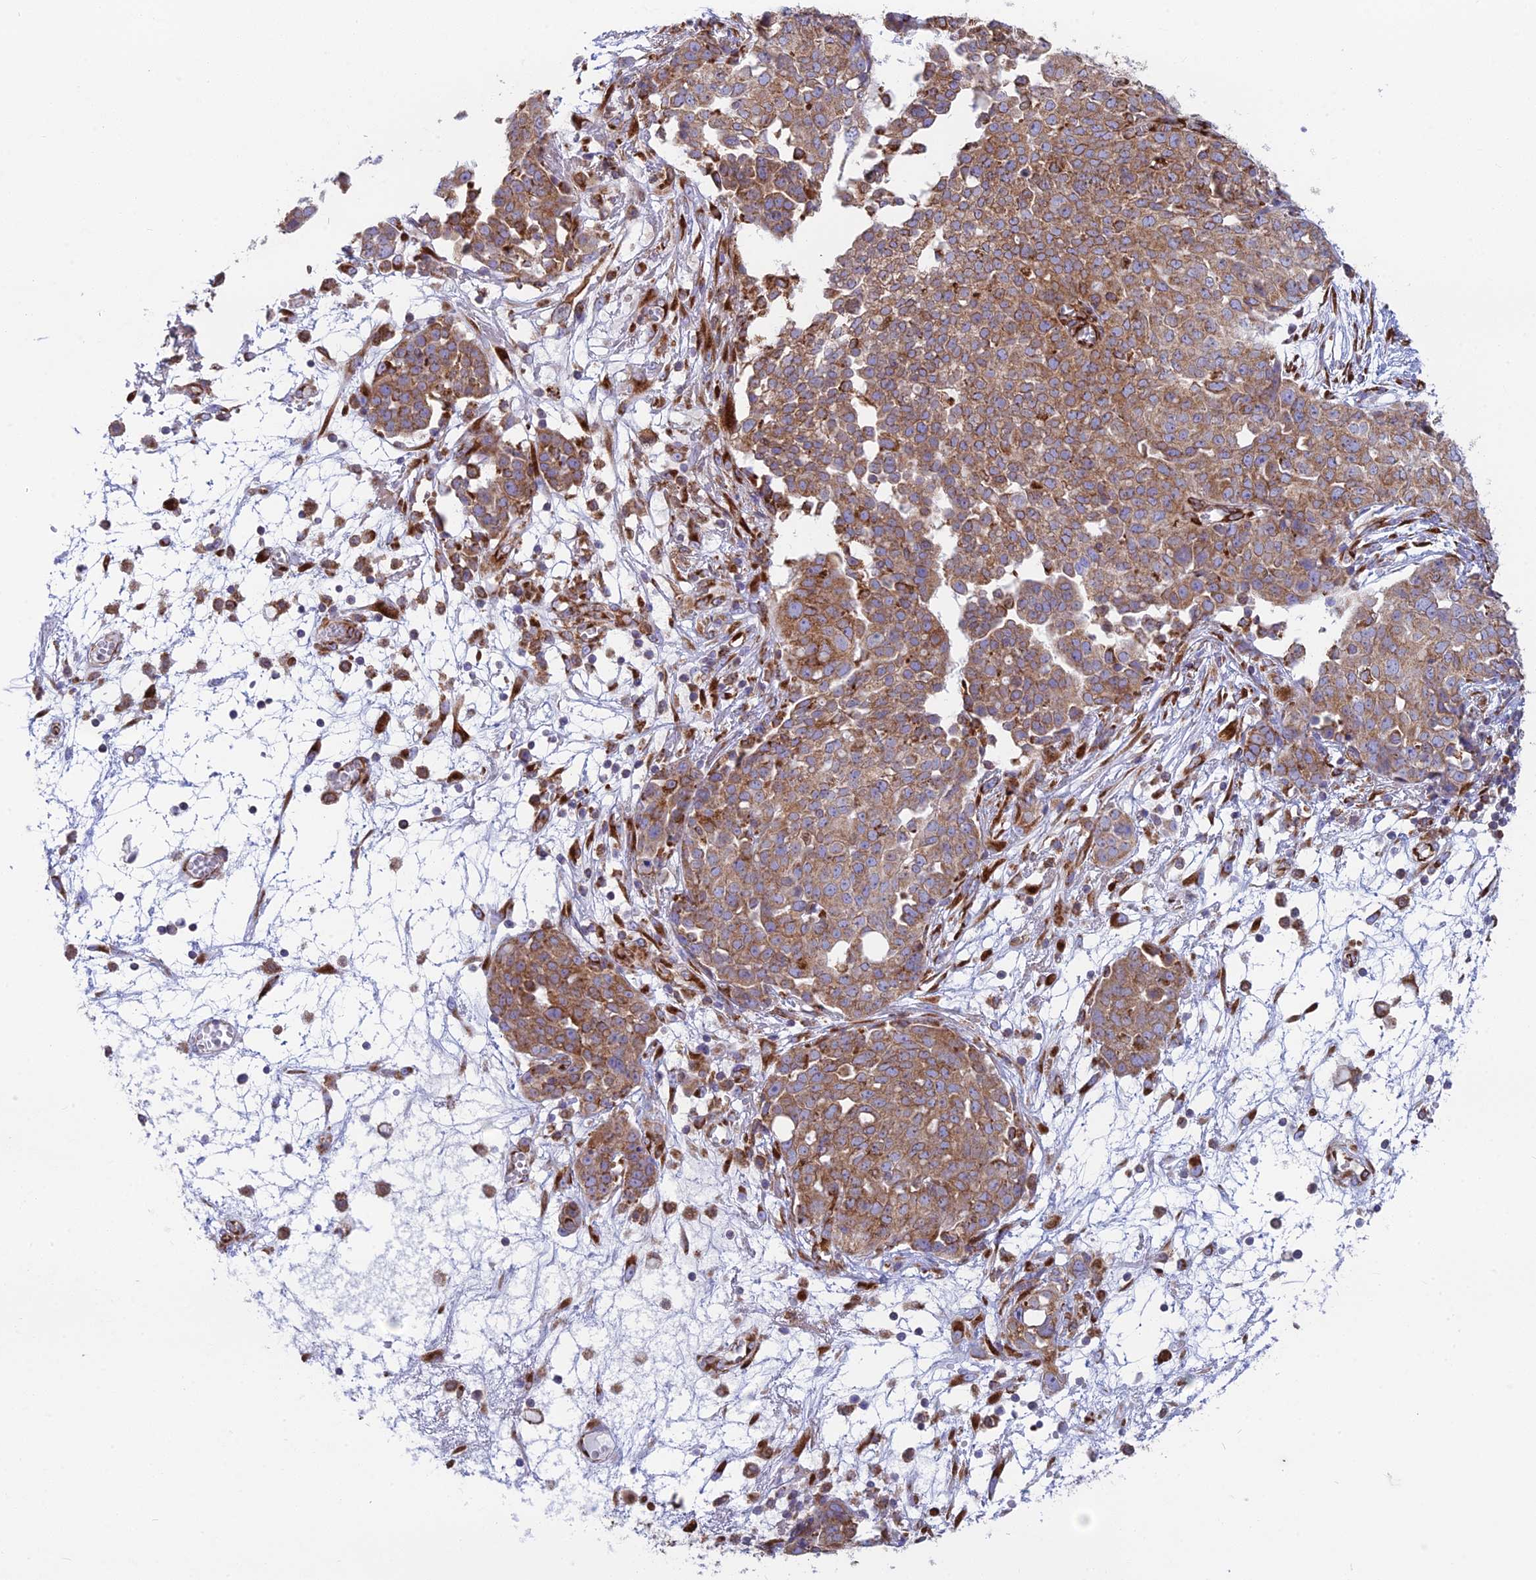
{"staining": {"intensity": "moderate", "quantity": ">75%", "location": "cytoplasmic/membranous"}, "tissue": "ovarian cancer", "cell_type": "Tumor cells", "image_type": "cancer", "snomed": [{"axis": "morphology", "description": "Cystadenocarcinoma, serous, NOS"}, {"axis": "topography", "description": "Soft tissue"}, {"axis": "topography", "description": "Ovary"}], "caption": "A histopathology image showing moderate cytoplasmic/membranous expression in approximately >75% of tumor cells in ovarian serous cystadenocarcinoma, as visualized by brown immunohistochemical staining.", "gene": "CCDC69", "patient": {"sex": "female", "age": 57}}